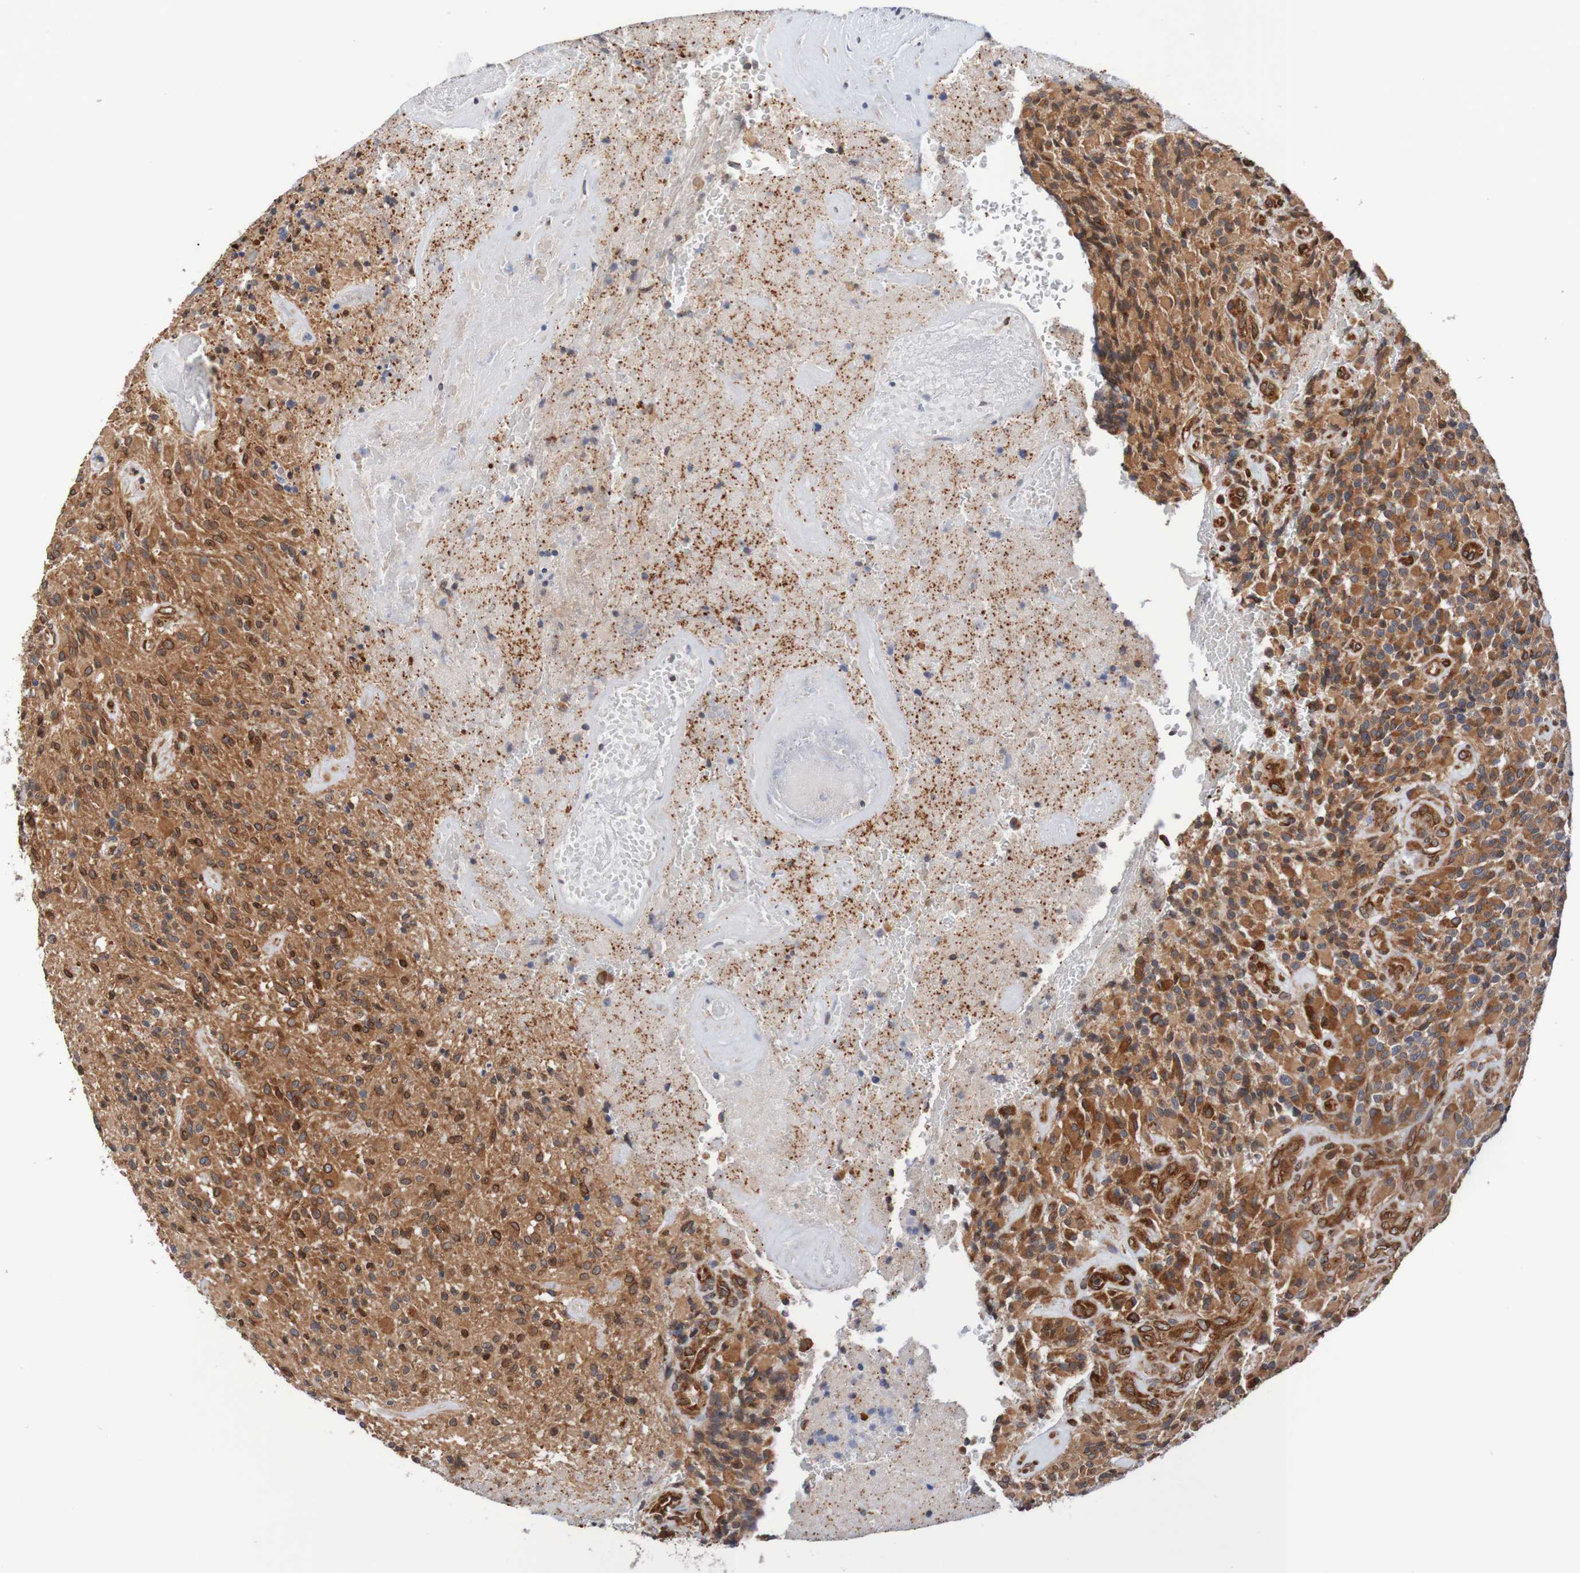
{"staining": {"intensity": "strong", "quantity": ">75%", "location": "cytoplasmic/membranous,nuclear"}, "tissue": "glioma", "cell_type": "Tumor cells", "image_type": "cancer", "snomed": [{"axis": "morphology", "description": "Glioma, malignant, High grade"}, {"axis": "topography", "description": "Brain"}], "caption": "Glioma was stained to show a protein in brown. There is high levels of strong cytoplasmic/membranous and nuclear expression in approximately >75% of tumor cells. (DAB IHC, brown staining for protein, blue staining for nuclei).", "gene": "TMEM109", "patient": {"sex": "male", "age": 71}}